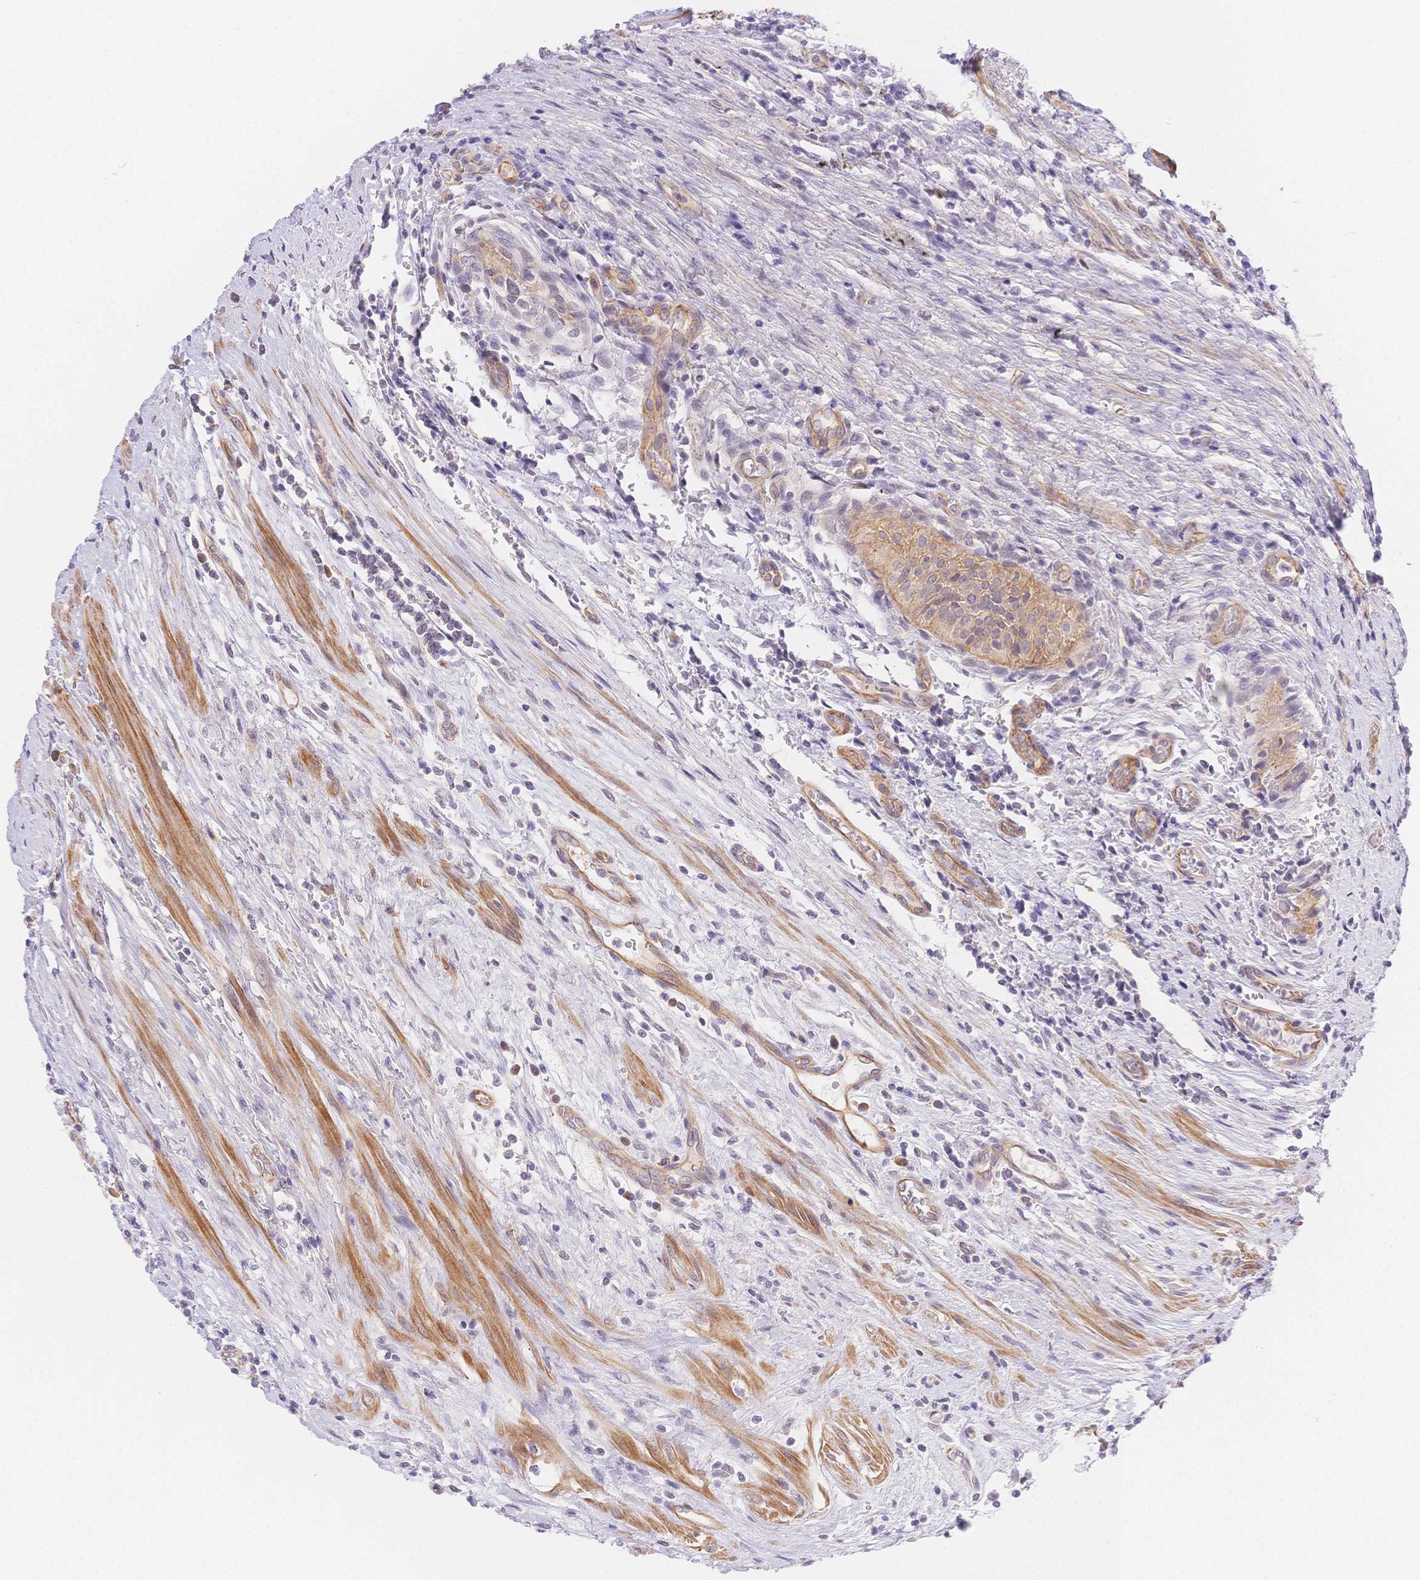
{"staining": {"intensity": "moderate", "quantity": "<25%", "location": "cytoplasmic/membranous"}, "tissue": "urothelial cancer", "cell_type": "Tumor cells", "image_type": "cancer", "snomed": [{"axis": "morphology", "description": "Urothelial carcinoma, NOS"}, {"axis": "topography", "description": "Urinary bladder"}], "caption": "Urothelial cancer tissue reveals moderate cytoplasmic/membranous staining in approximately <25% of tumor cells, visualized by immunohistochemistry. The protein is stained brown, and the nuclei are stained in blue (DAB (3,3'-diaminobenzidine) IHC with brightfield microscopy, high magnification).", "gene": "CSN1S1", "patient": {"sex": "male", "age": 62}}